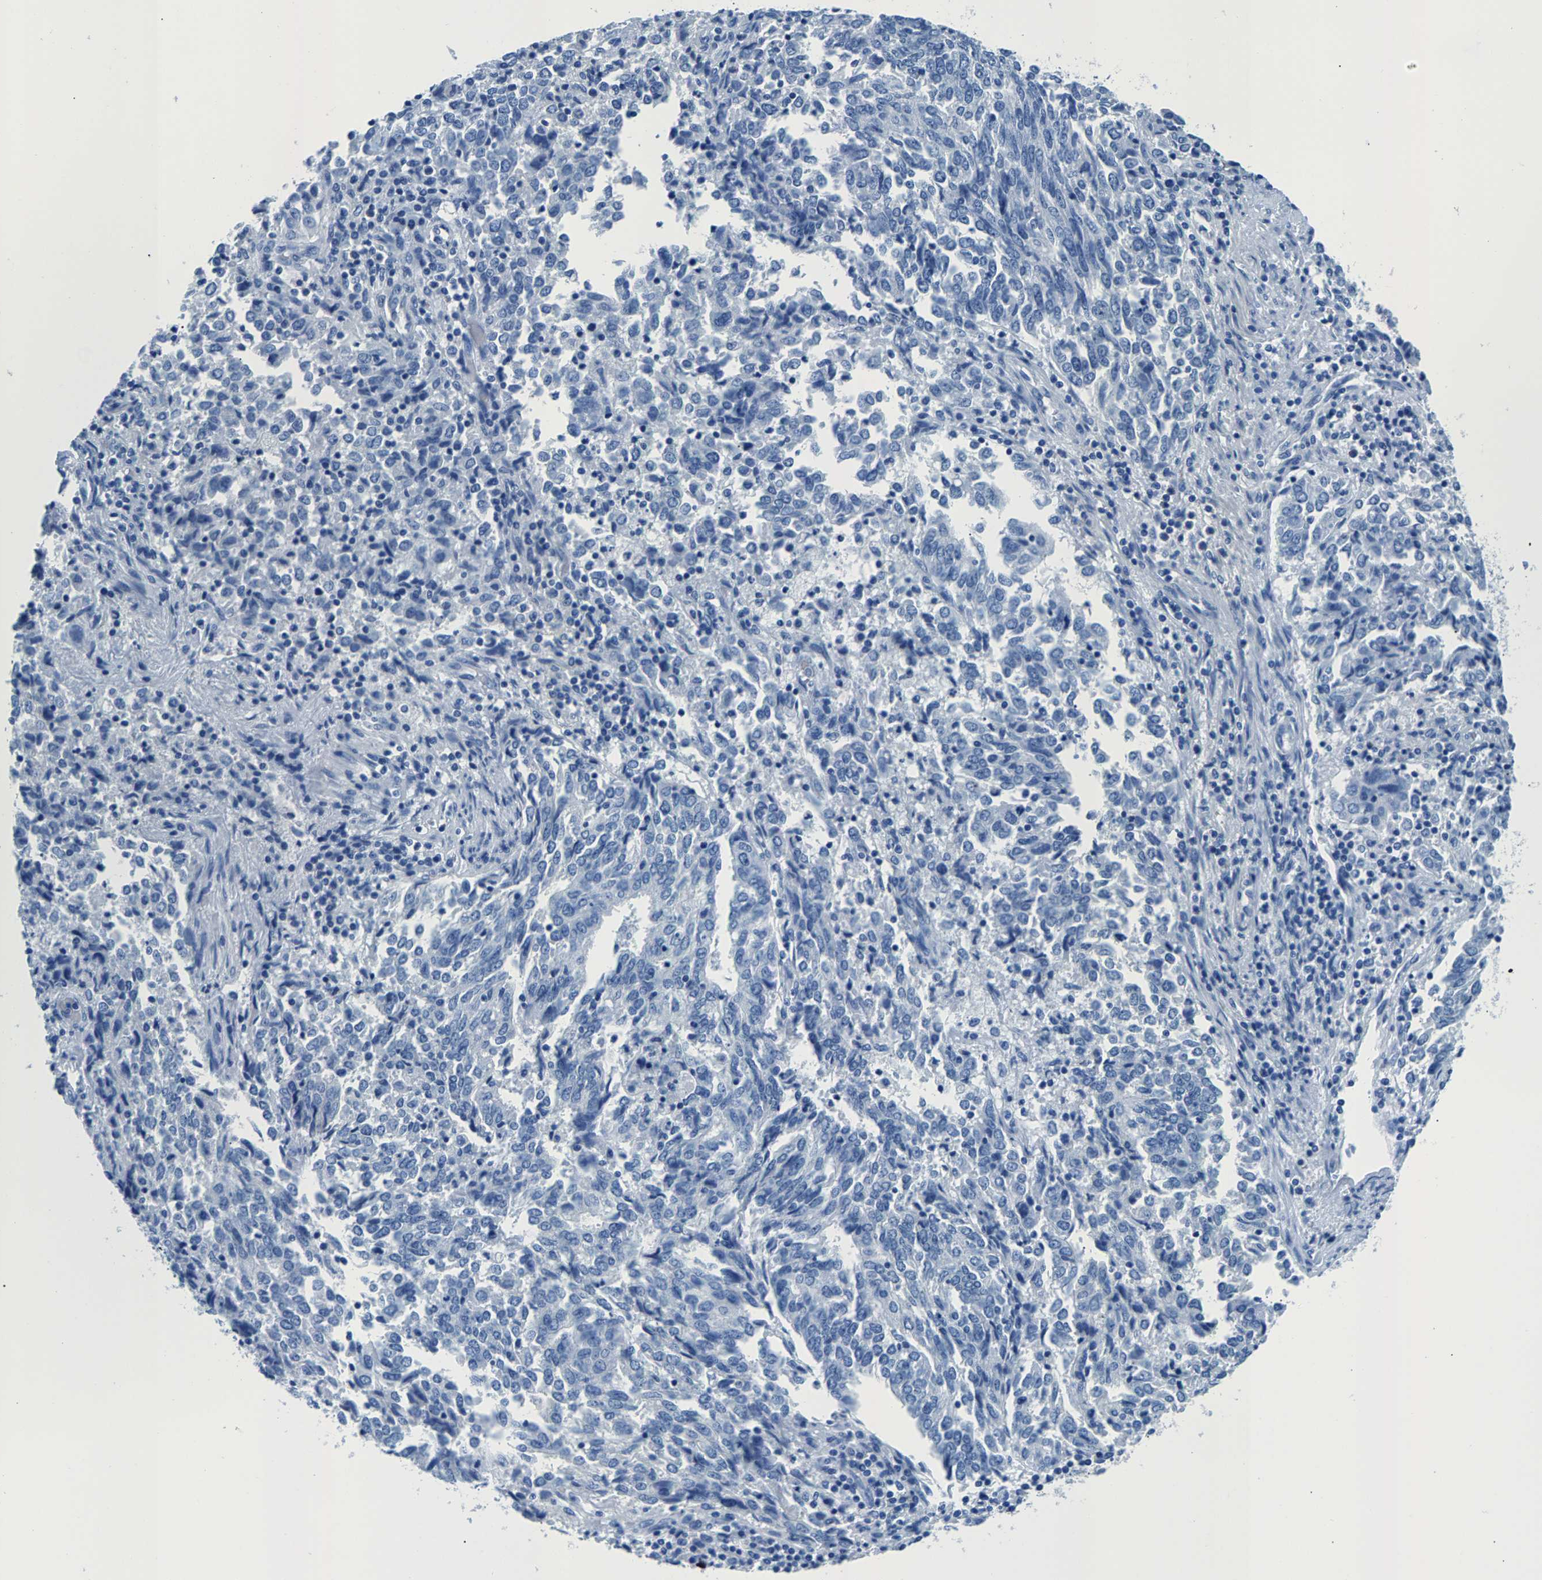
{"staining": {"intensity": "negative", "quantity": "none", "location": "none"}, "tissue": "endometrial cancer", "cell_type": "Tumor cells", "image_type": "cancer", "snomed": [{"axis": "morphology", "description": "Adenocarcinoma, NOS"}, {"axis": "topography", "description": "Endometrium"}], "caption": "Tumor cells show no significant protein staining in endometrial cancer.", "gene": "CPS1", "patient": {"sex": "female", "age": 80}}